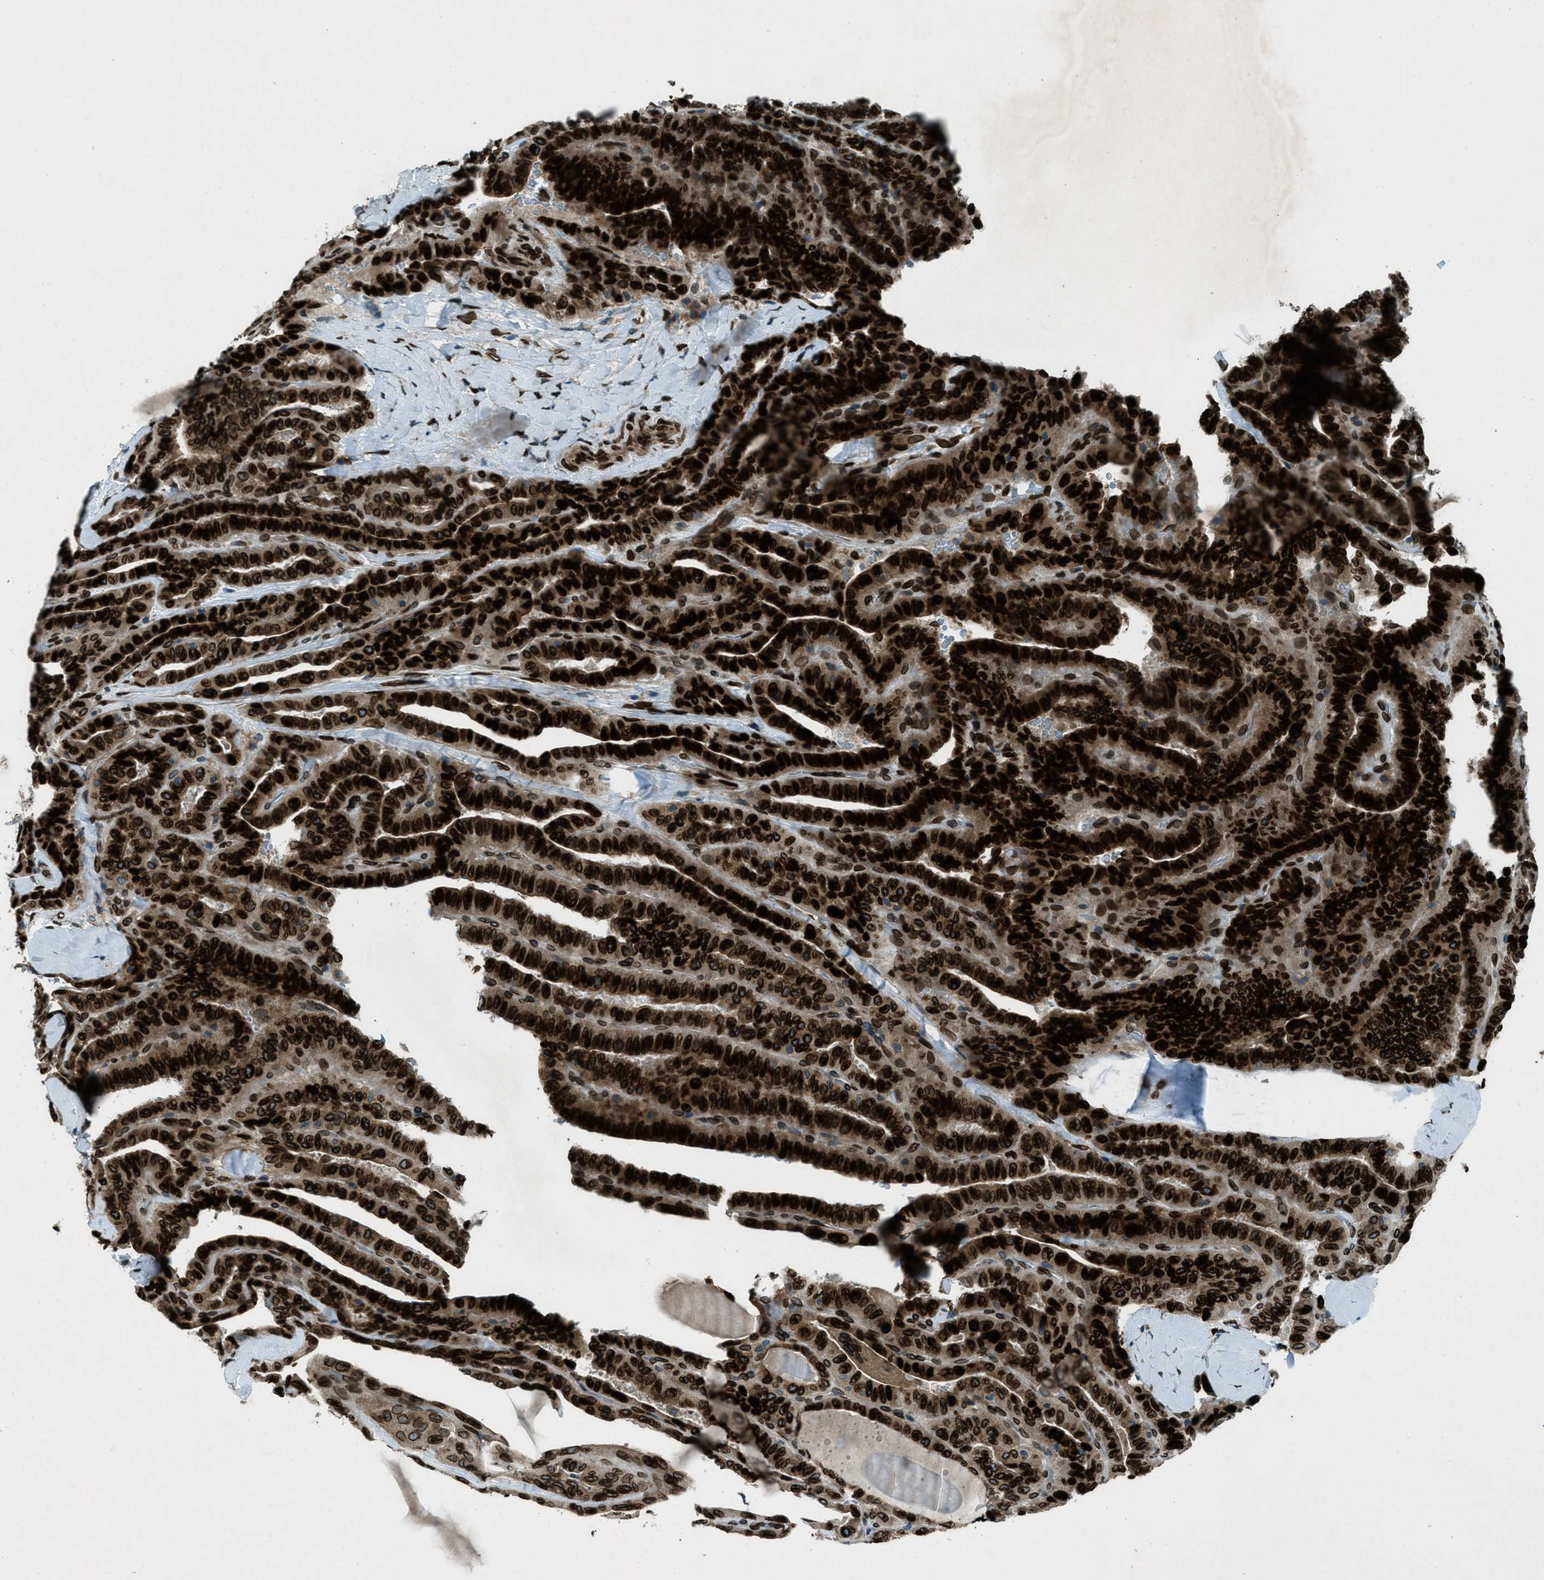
{"staining": {"intensity": "strong", "quantity": ">75%", "location": "cytoplasmic/membranous,nuclear"}, "tissue": "thyroid cancer", "cell_type": "Tumor cells", "image_type": "cancer", "snomed": [{"axis": "morphology", "description": "Papillary adenocarcinoma, NOS"}, {"axis": "topography", "description": "Thyroid gland"}], "caption": "Papillary adenocarcinoma (thyroid) tissue displays strong cytoplasmic/membranous and nuclear positivity in approximately >75% of tumor cells", "gene": "LEMD2", "patient": {"sex": "male", "age": 77}}